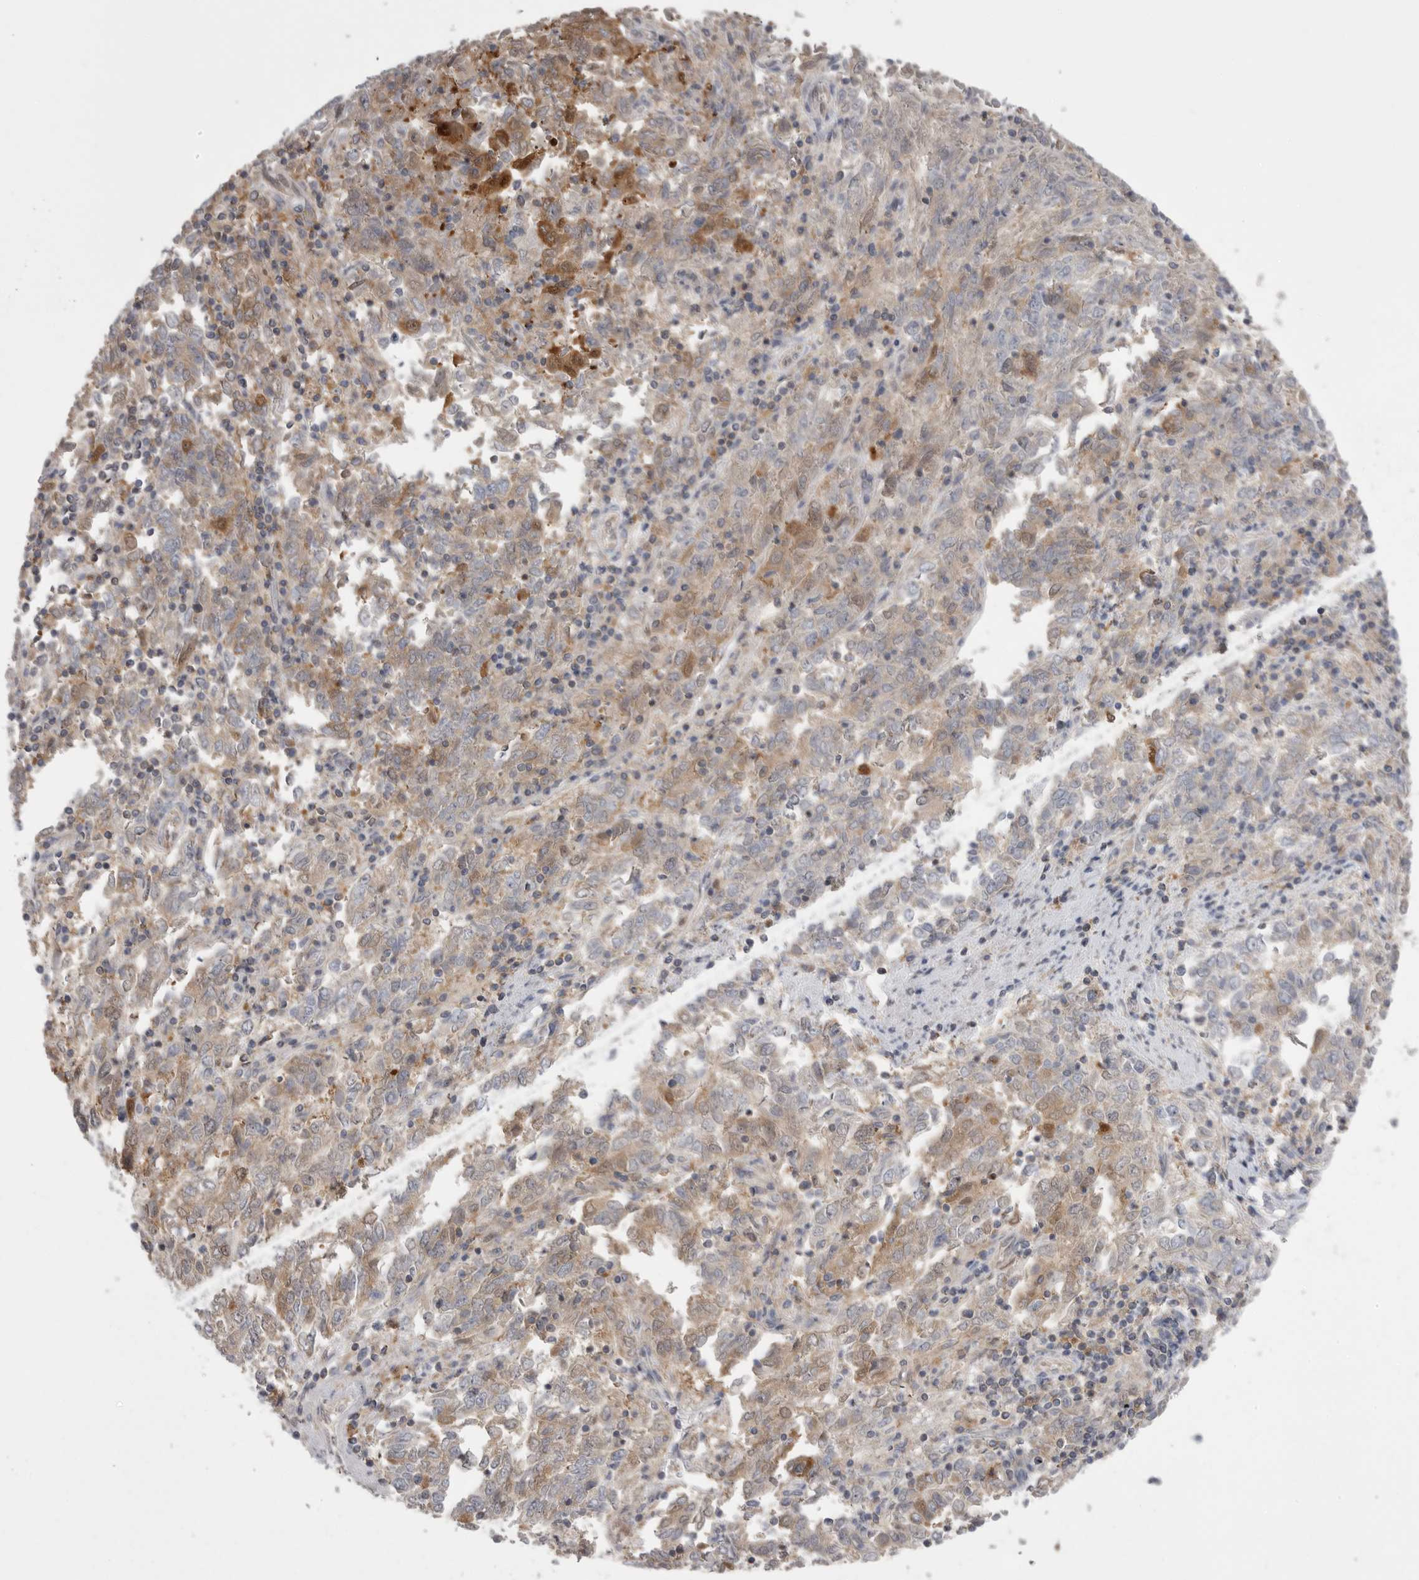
{"staining": {"intensity": "moderate", "quantity": "25%-75%", "location": "cytoplasmic/membranous"}, "tissue": "endometrial cancer", "cell_type": "Tumor cells", "image_type": "cancer", "snomed": [{"axis": "morphology", "description": "Adenocarcinoma, NOS"}, {"axis": "topography", "description": "Endometrium"}], "caption": "An immunohistochemistry (IHC) histopathology image of tumor tissue is shown. Protein staining in brown highlights moderate cytoplasmic/membranous positivity in endometrial adenocarcinoma within tumor cells. (Stains: DAB in brown, nuclei in blue, Microscopy: brightfield microscopy at high magnification).", "gene": "KYAT3", "patient": {"sex": "female", "age": 80}}